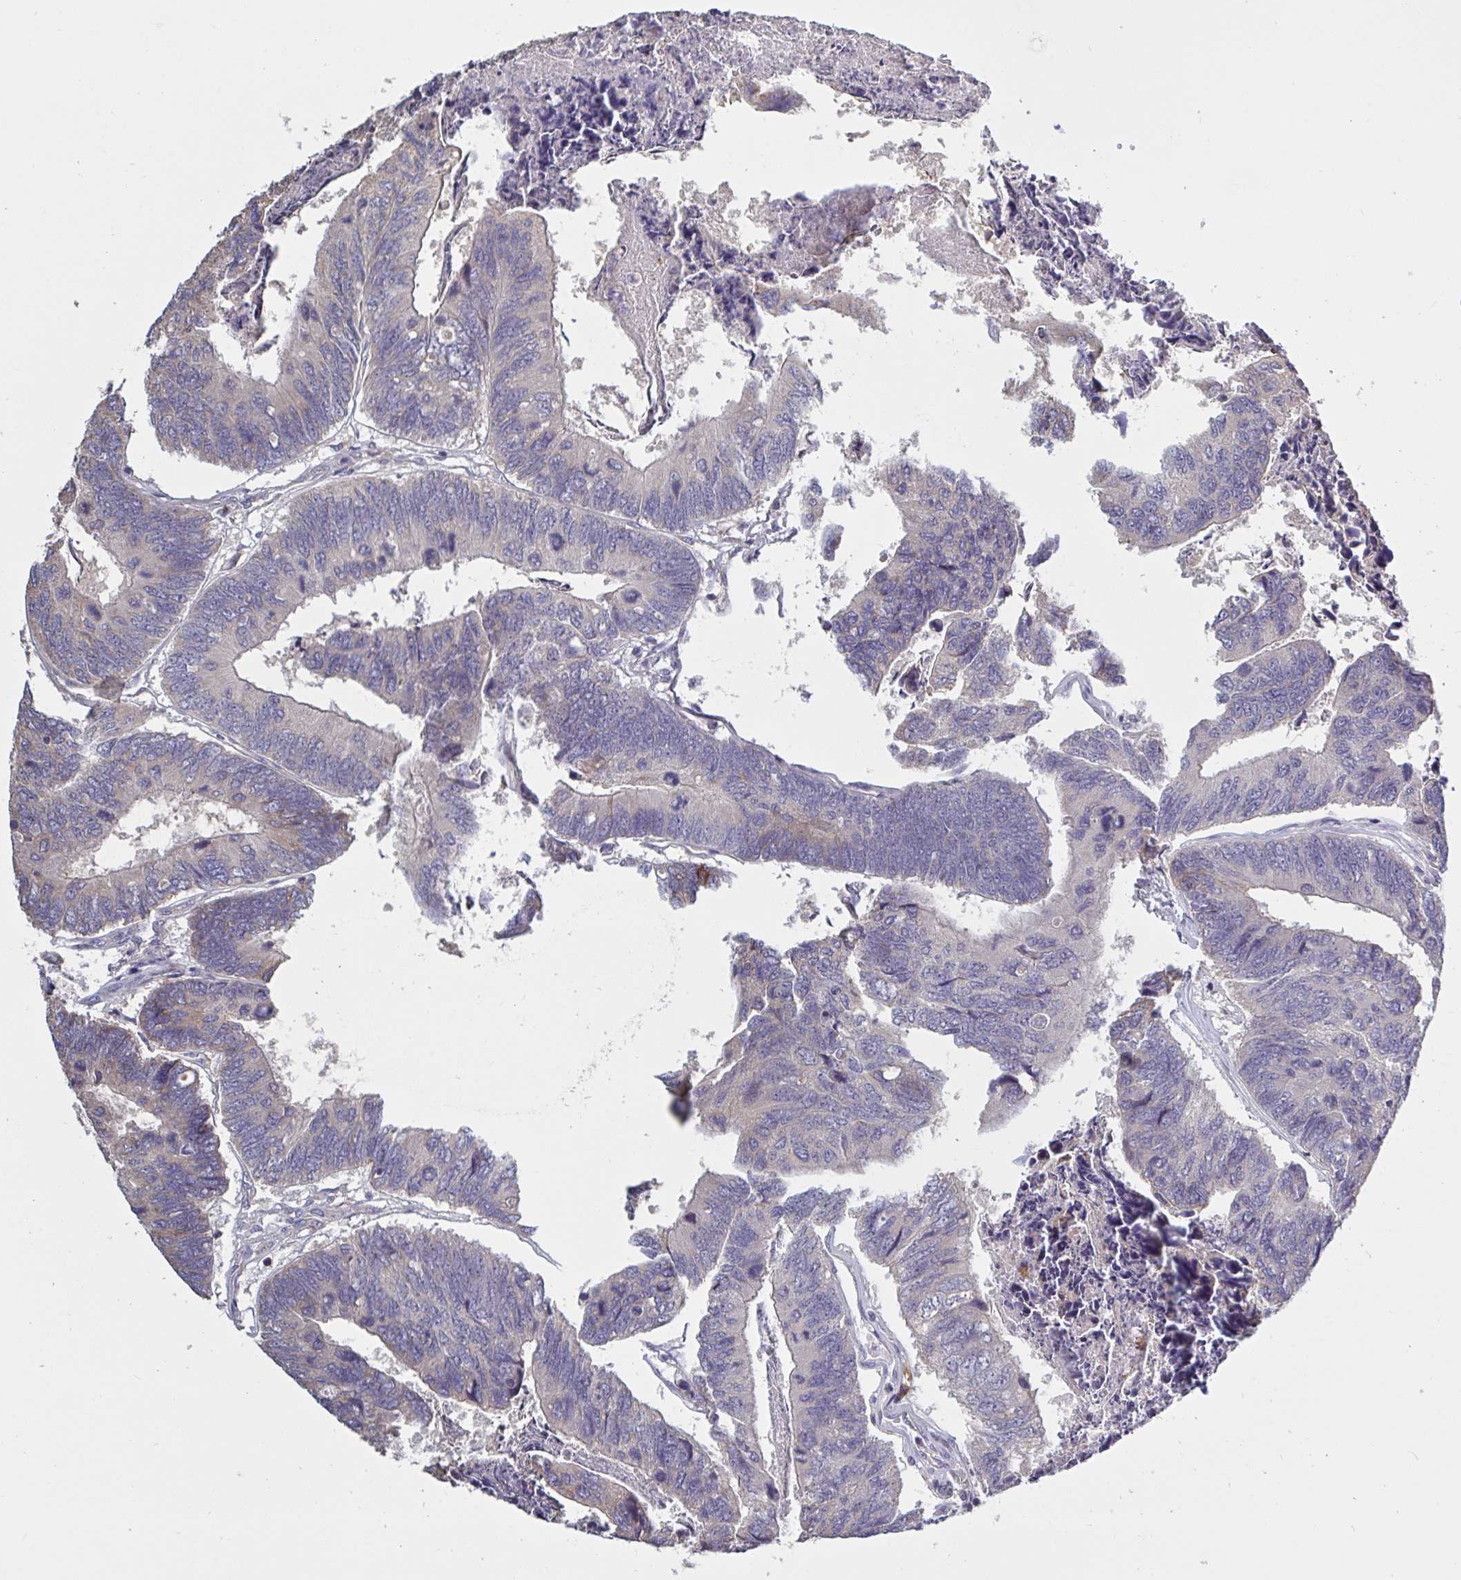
{"staining": {"intensity": "negative", "quantity": "none", "location": "none"}, "tissue": "colorectal cancer", "cell_type": "Tumor cells", "image_type": "cancer", "snomed": [{"axis": "morphology", "description": "Adenocarcinoma, NOS"}, {"axis": "topography", "description": "Colon"}], "caption": "High magnification brightfield microscopy of colorectal cancer (adenocarcinoma) stained with DAB (brown) and counterstained with hematoxylin (blue): tumor cells show no significant positivity.", "gene": "CD1E", "patient": {"sex": "female", "age": 67}}